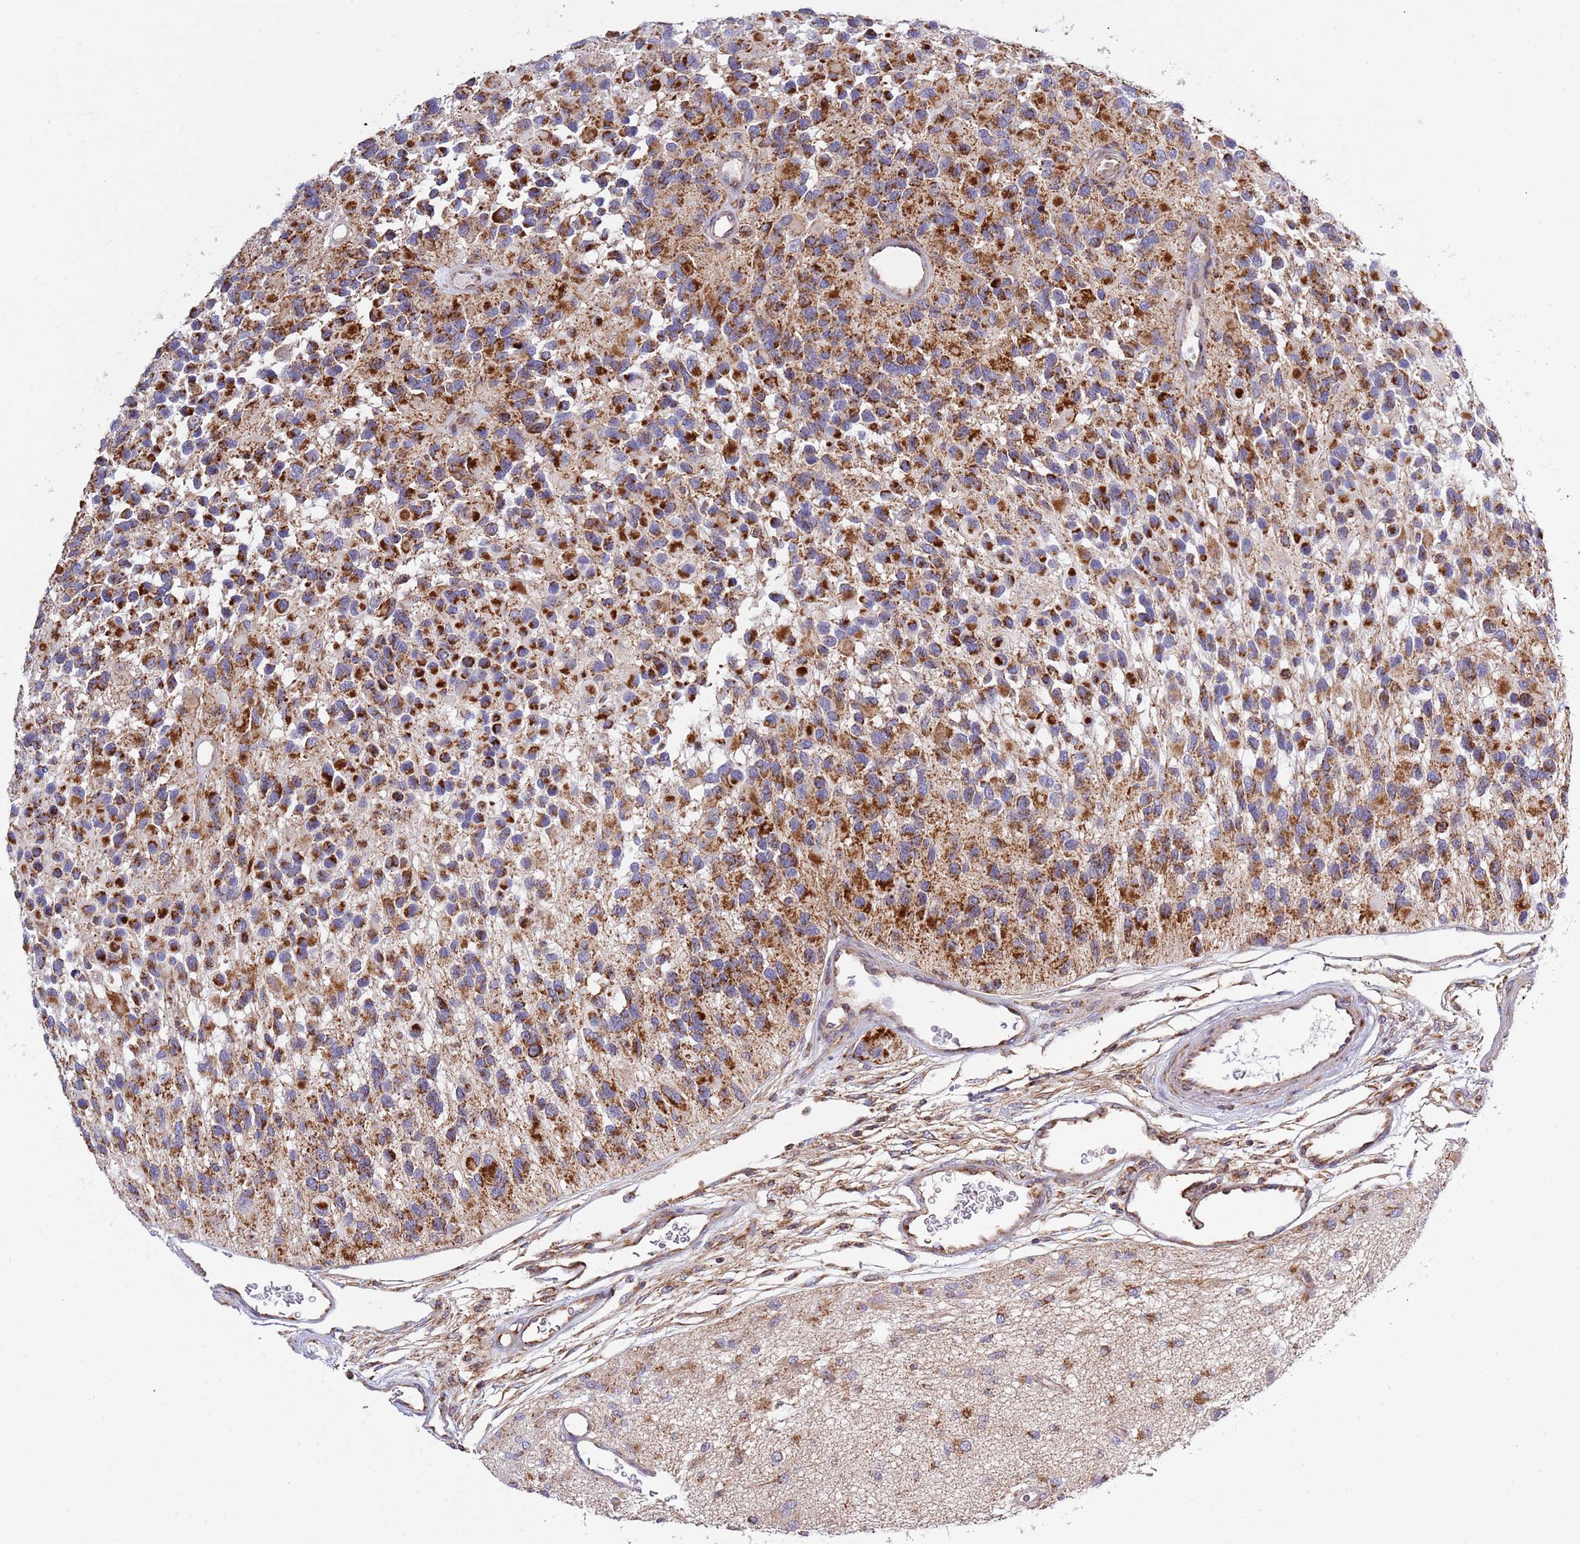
{"staining": {"intensity": "strong", "quantity": ">75%", "location": "cytoplasmic/membranous"}, "tissue": "glioma", "cell_type": "Tumor cells", "image_type": "cancer", "snomed": [{"axis": "morphology", "description": "Glioma, malignant, High grade"}, {"axis": "topography", "description": "Brain"}], "caption": "Immunohistochemistry histopathology image of neoplastic tissue: human glioma stained using IHC reveals high levels of strong protein expression localized specifically in the cytoplasmic/membranous of tumor cells, appearing as a cytoplasmic/membranous brown color.", "gene": "IRS4", "patient": {"sex": "male", "age": 77}}